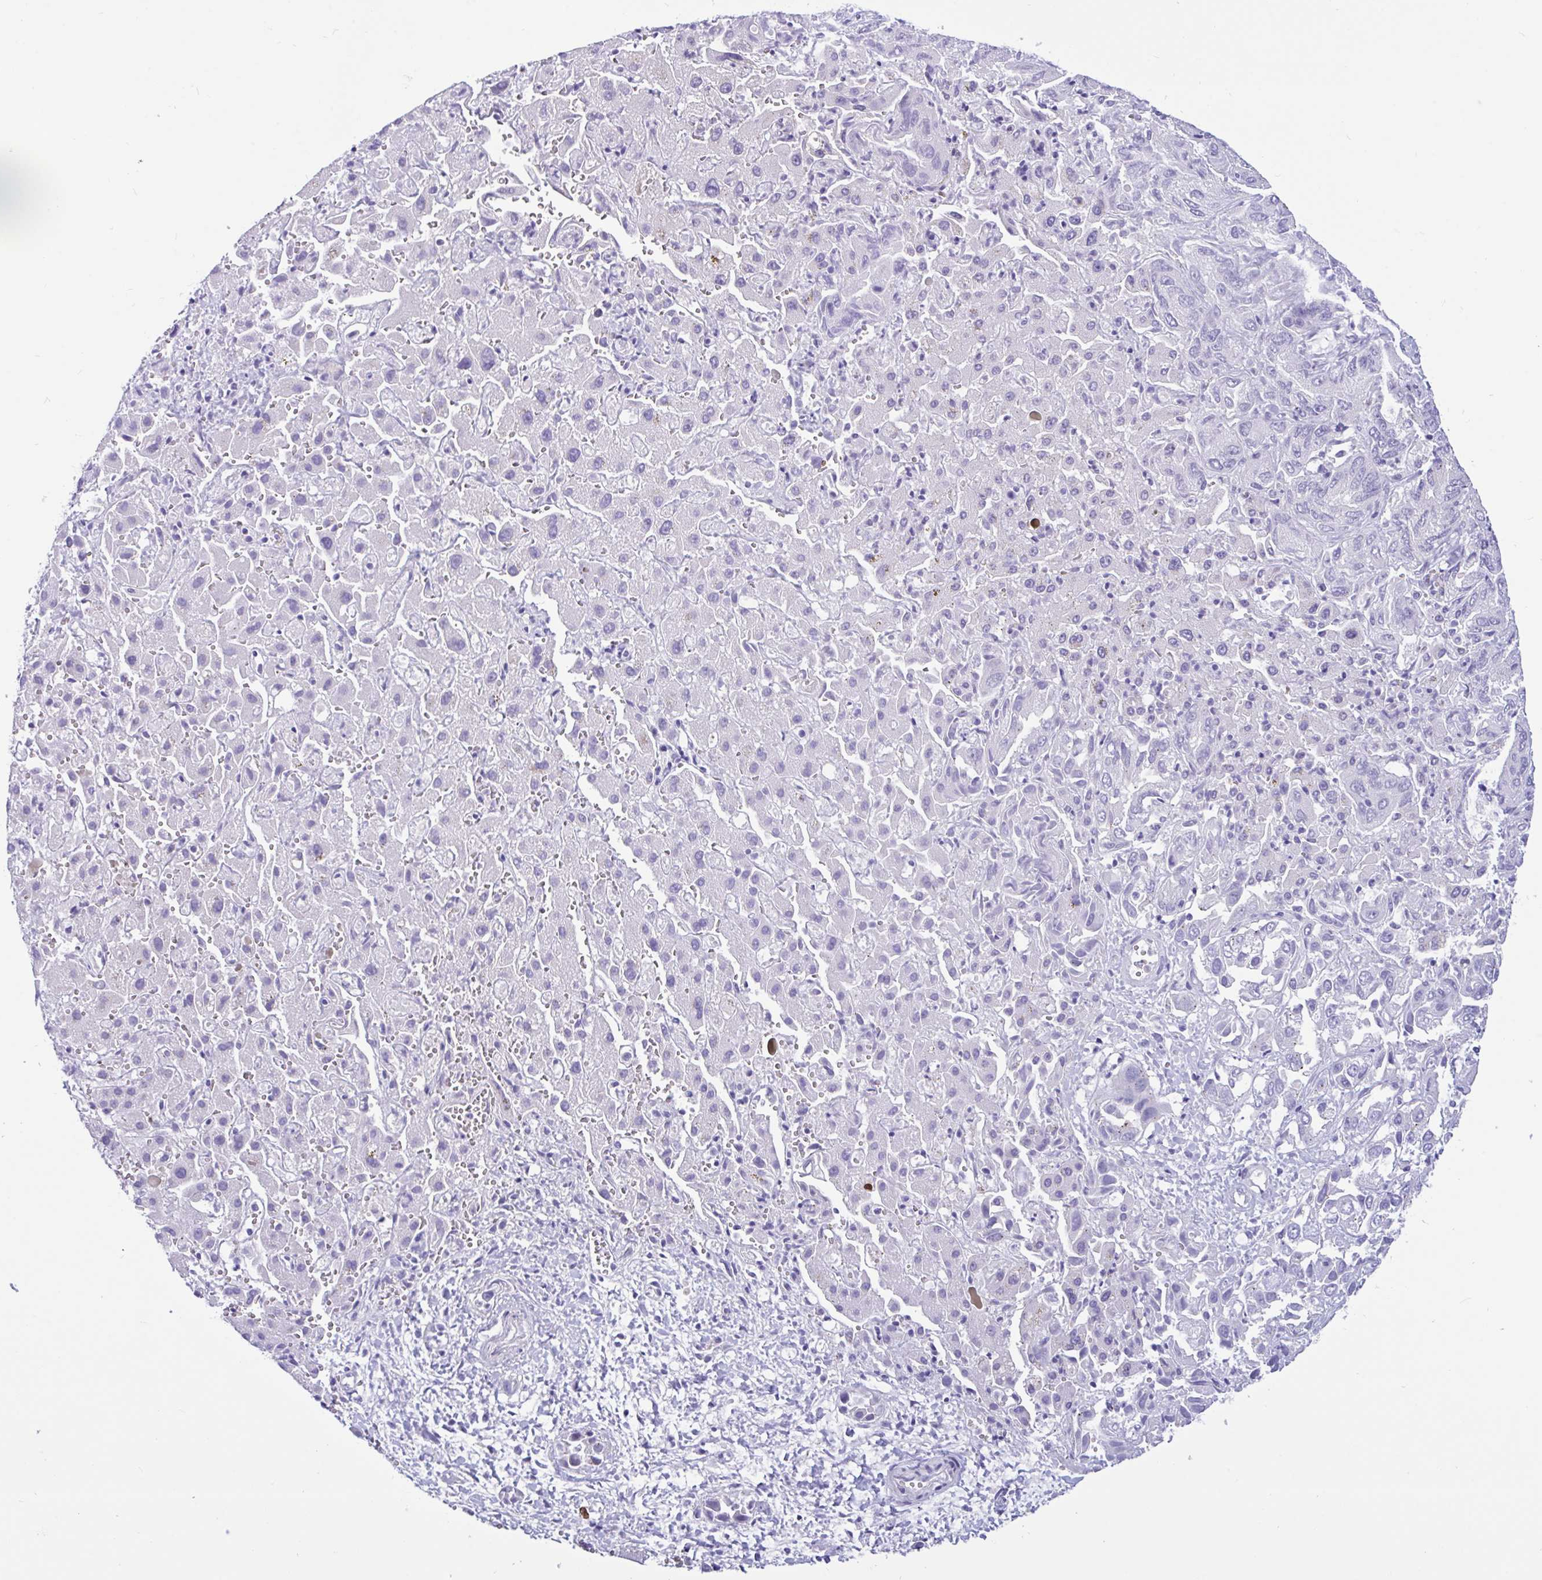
{"staining": {"intensity": "negative", "quantity": "none", "location": "none"}, "tissue": "liver cancer", "cell_type": "Tumor cells", "image_type": "cancer", "snomed": [{"axis": "morphology", "description": "Cholangiocarcinoma"}, {"axis": "topography", "description": "Liver"}], "caption": "This is an IHC photomicrograph of liver cholangiocarcinoma. There is no positivity in tumor cells.", "gene": "RNASE3", "patient": {"sex": "female", "age": 52}}